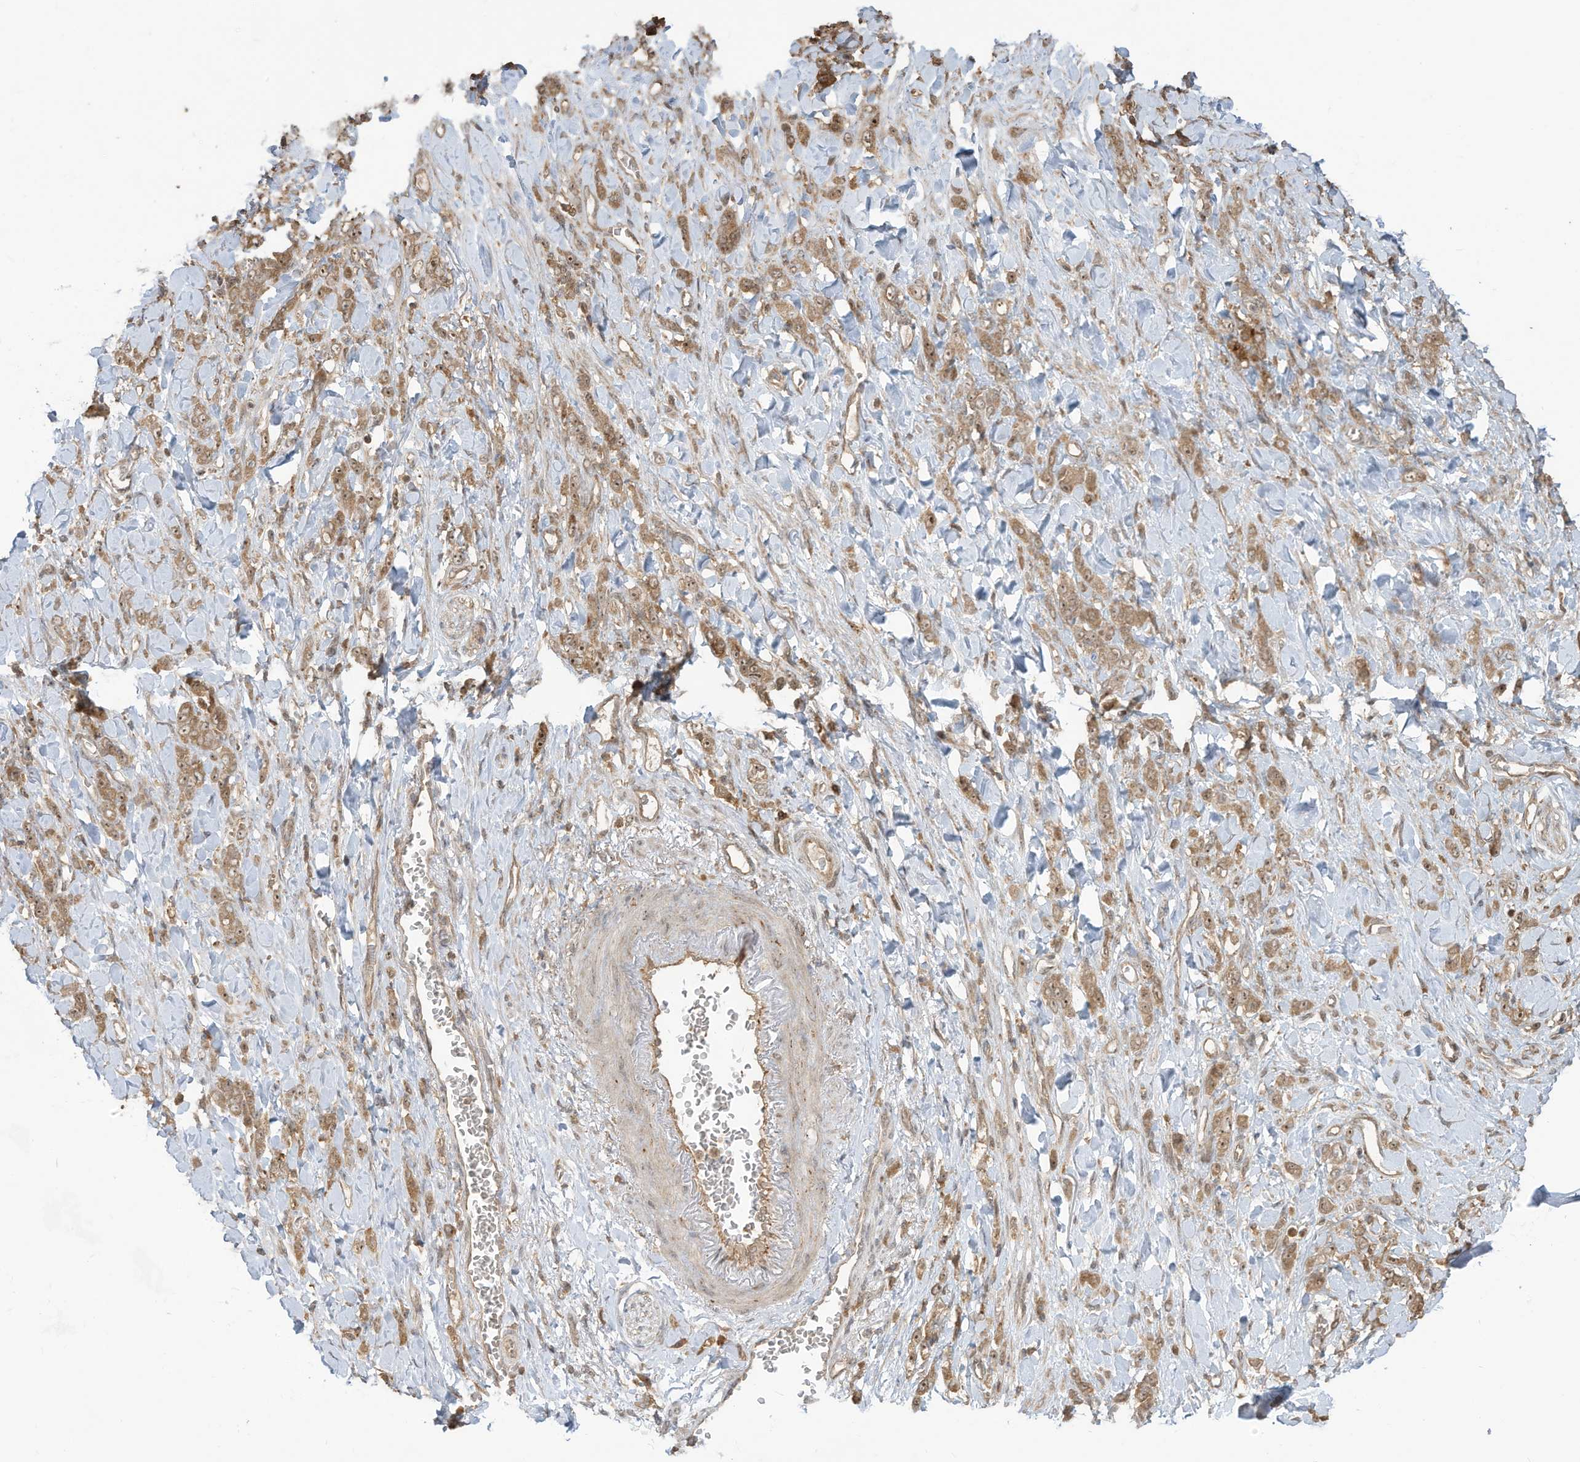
{"staining": {"intensity": "moderate", "quantity": ">75%", "location": "cytoplasmic/membranous,nuclear"}, "tissue": "stomach cancer", "cell_type": "Tumor cells", "image_type": "cancer", "snomed": [{"axis": "morphology", "description": "Normal tissue, NOS"}, {"axis": "morphology", "description": "Adenocarcinoma, NOS"}, {"axis": "topography", "description": "Stomach"}], "caption": "Immunohistochemistry staining of stomach adenocarcinoma, which demonstrates medium levels of moderate cytoplasmic/membranous and nuclear staining in about >75% of tumor cells indicating moderate cytoplasmic/membranous and nuclear protein staining. The staining was performed using DAB (3,3'-diaminobenzidine) (brown) for protein detection and nuclei were counterstained in hematoxylin (blue).", "gene": "CARF", "patient": {"sex": "male", "age": 82}}